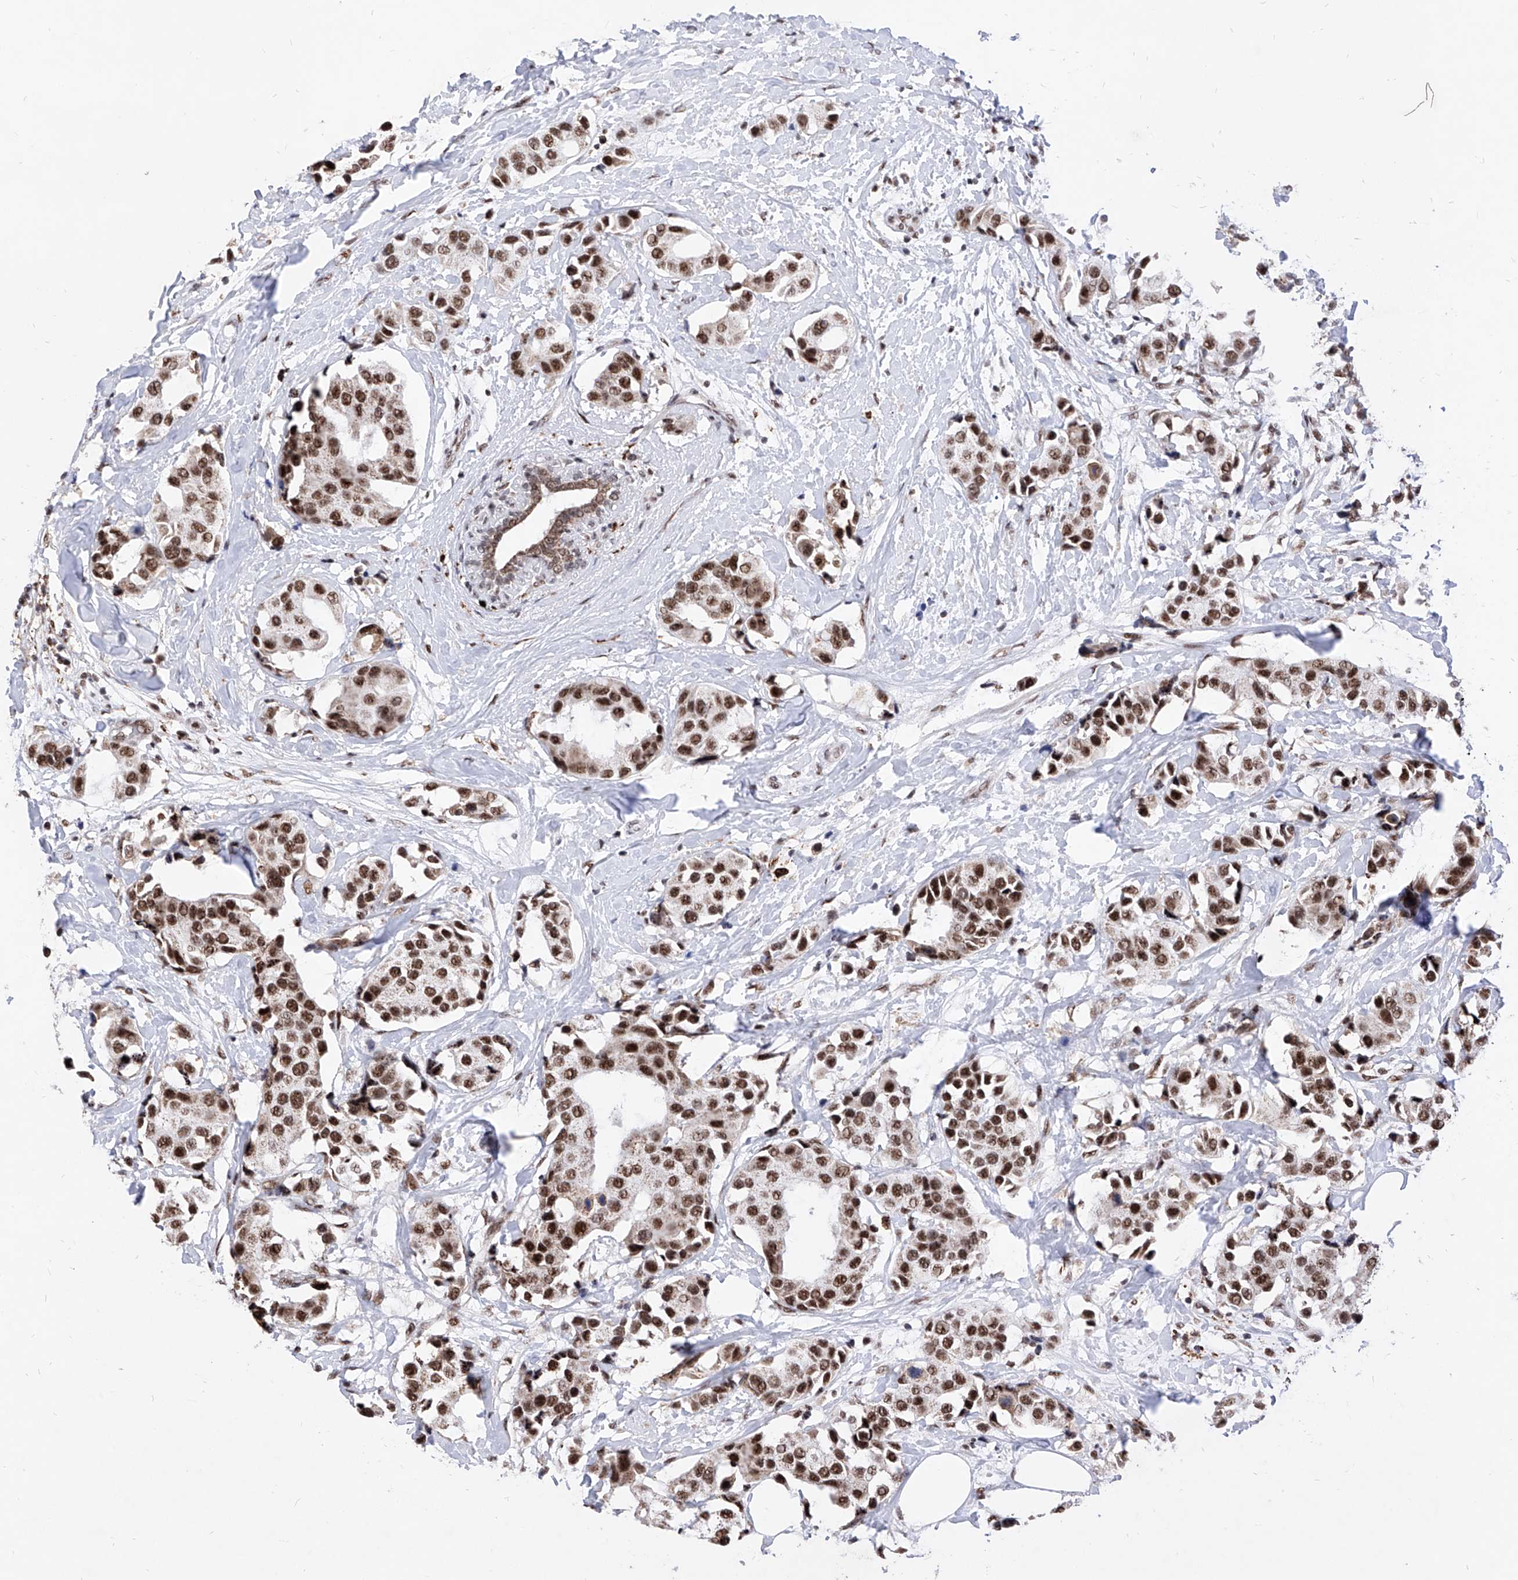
{"staining": {"intensity": "strong", "quantity": ">75%", "location": "nuclear"}, "tissue": "breast cancer", "cell_type": "Tumor cells", "image_type": "cancer", "snomed": [{"axis": "morphology", "description": "Normal tissue, NOS"}, {"axis": "morphology", "description": "Duct carcinoma"}, {"axis": "topography", "description": "Breast"}], "caption": "Breast cancer (invasive ductal carcinoma) tissue demonstrates strong nuclear staining in about >75% of tumor cells, visualized by immunohistochemistry.", "gene": "PHF5A", "patient": {"sex": "female", "age": 39}}